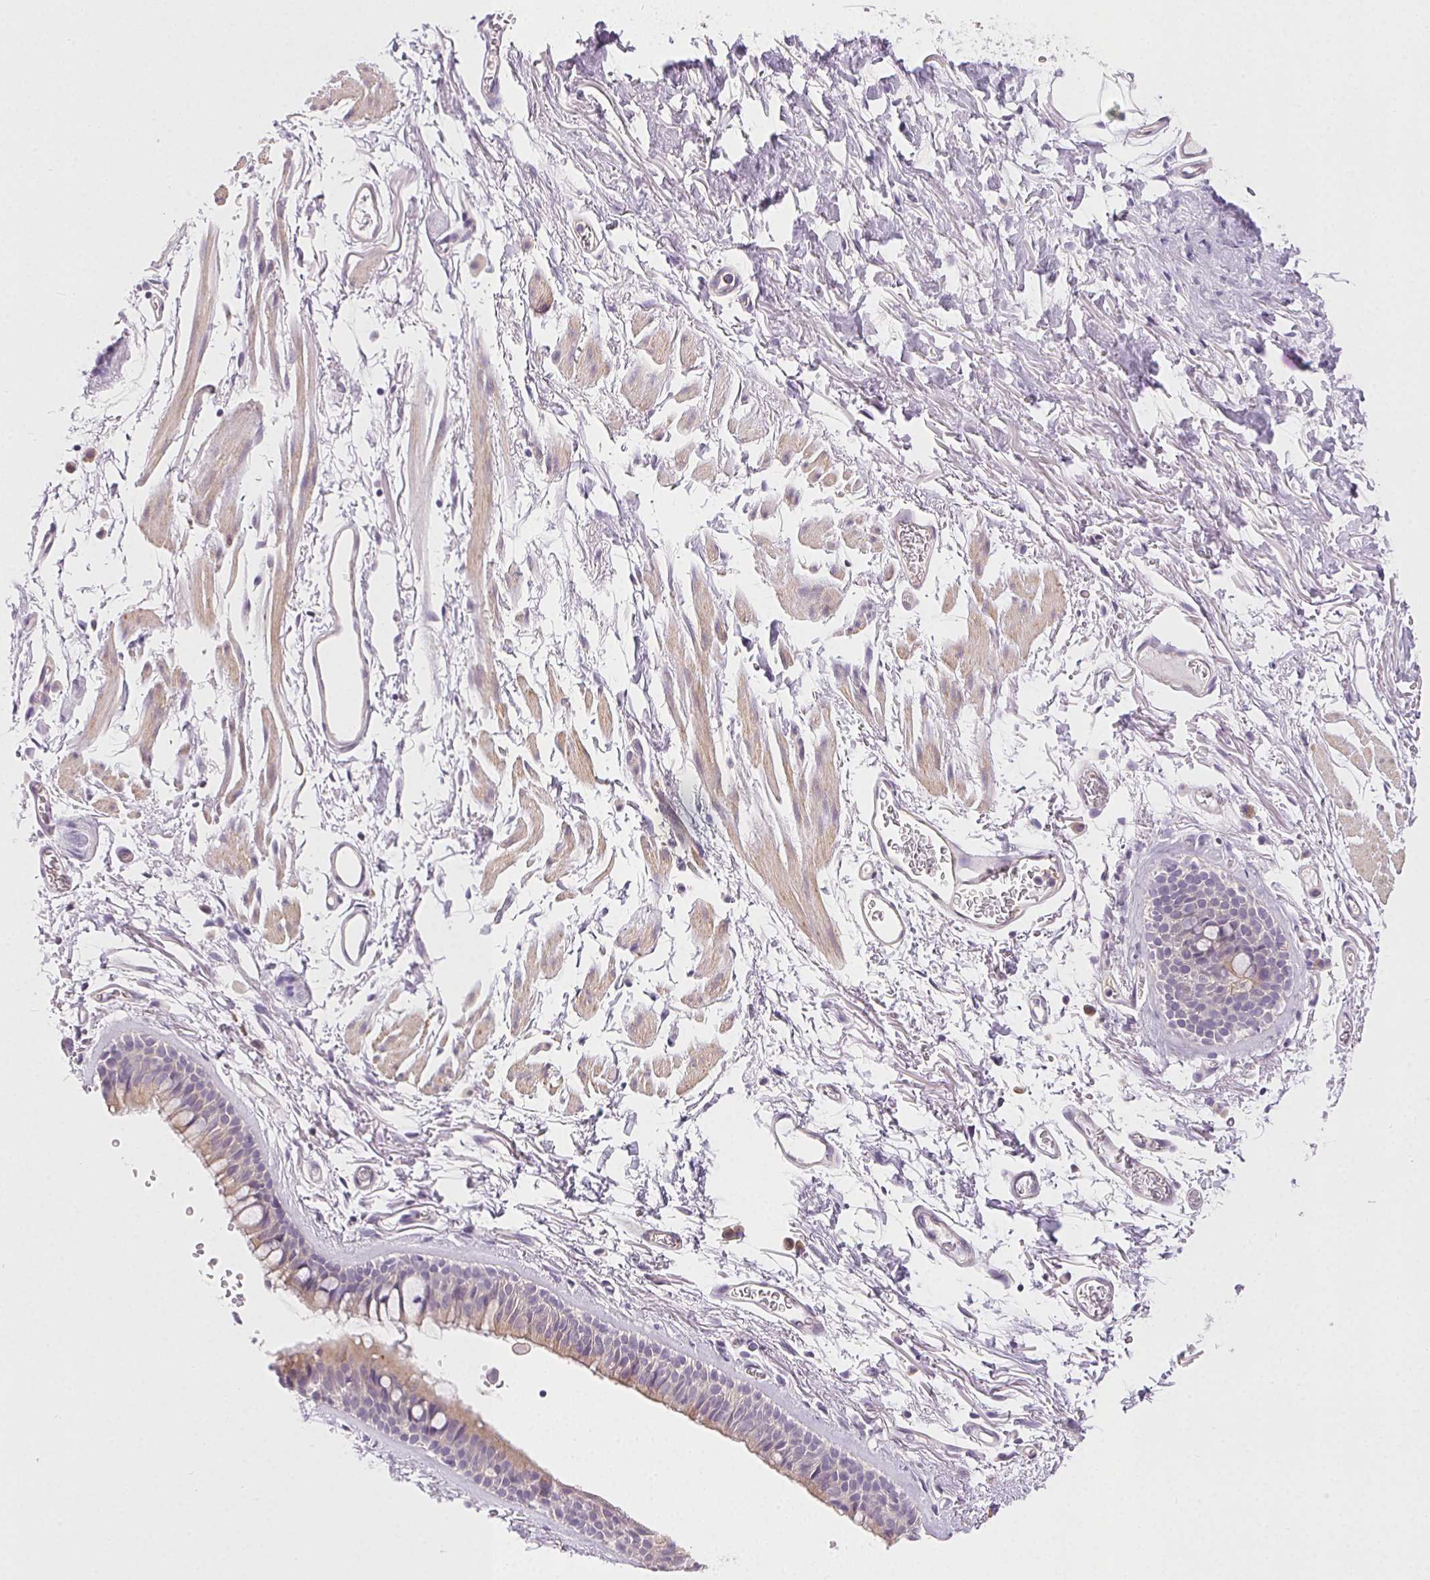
{"staining": {"intensity": "weak", "quantity": ">75%", "location": "cytoplasmic/membranous"}, "tissue": "bronchus", "cell_type": "Respiratory epithelial cells", "image_type": "normal", "snomed": [{"axis": "morphology", "description": "Normal tissue, NOS"}, {"axis": "topography", "description": "Cartilage tissue"}, {"axis": "topography", "description": "Bronchus"}], "caption": "This image reveals IHC staining of unremarkable bronchus, with low weak cytoplasmic/membranous expression in about >75% of respiratory epithelial cells.", "gene": "CSN1S1", "patient": {"sex": "female", "age": 79}}